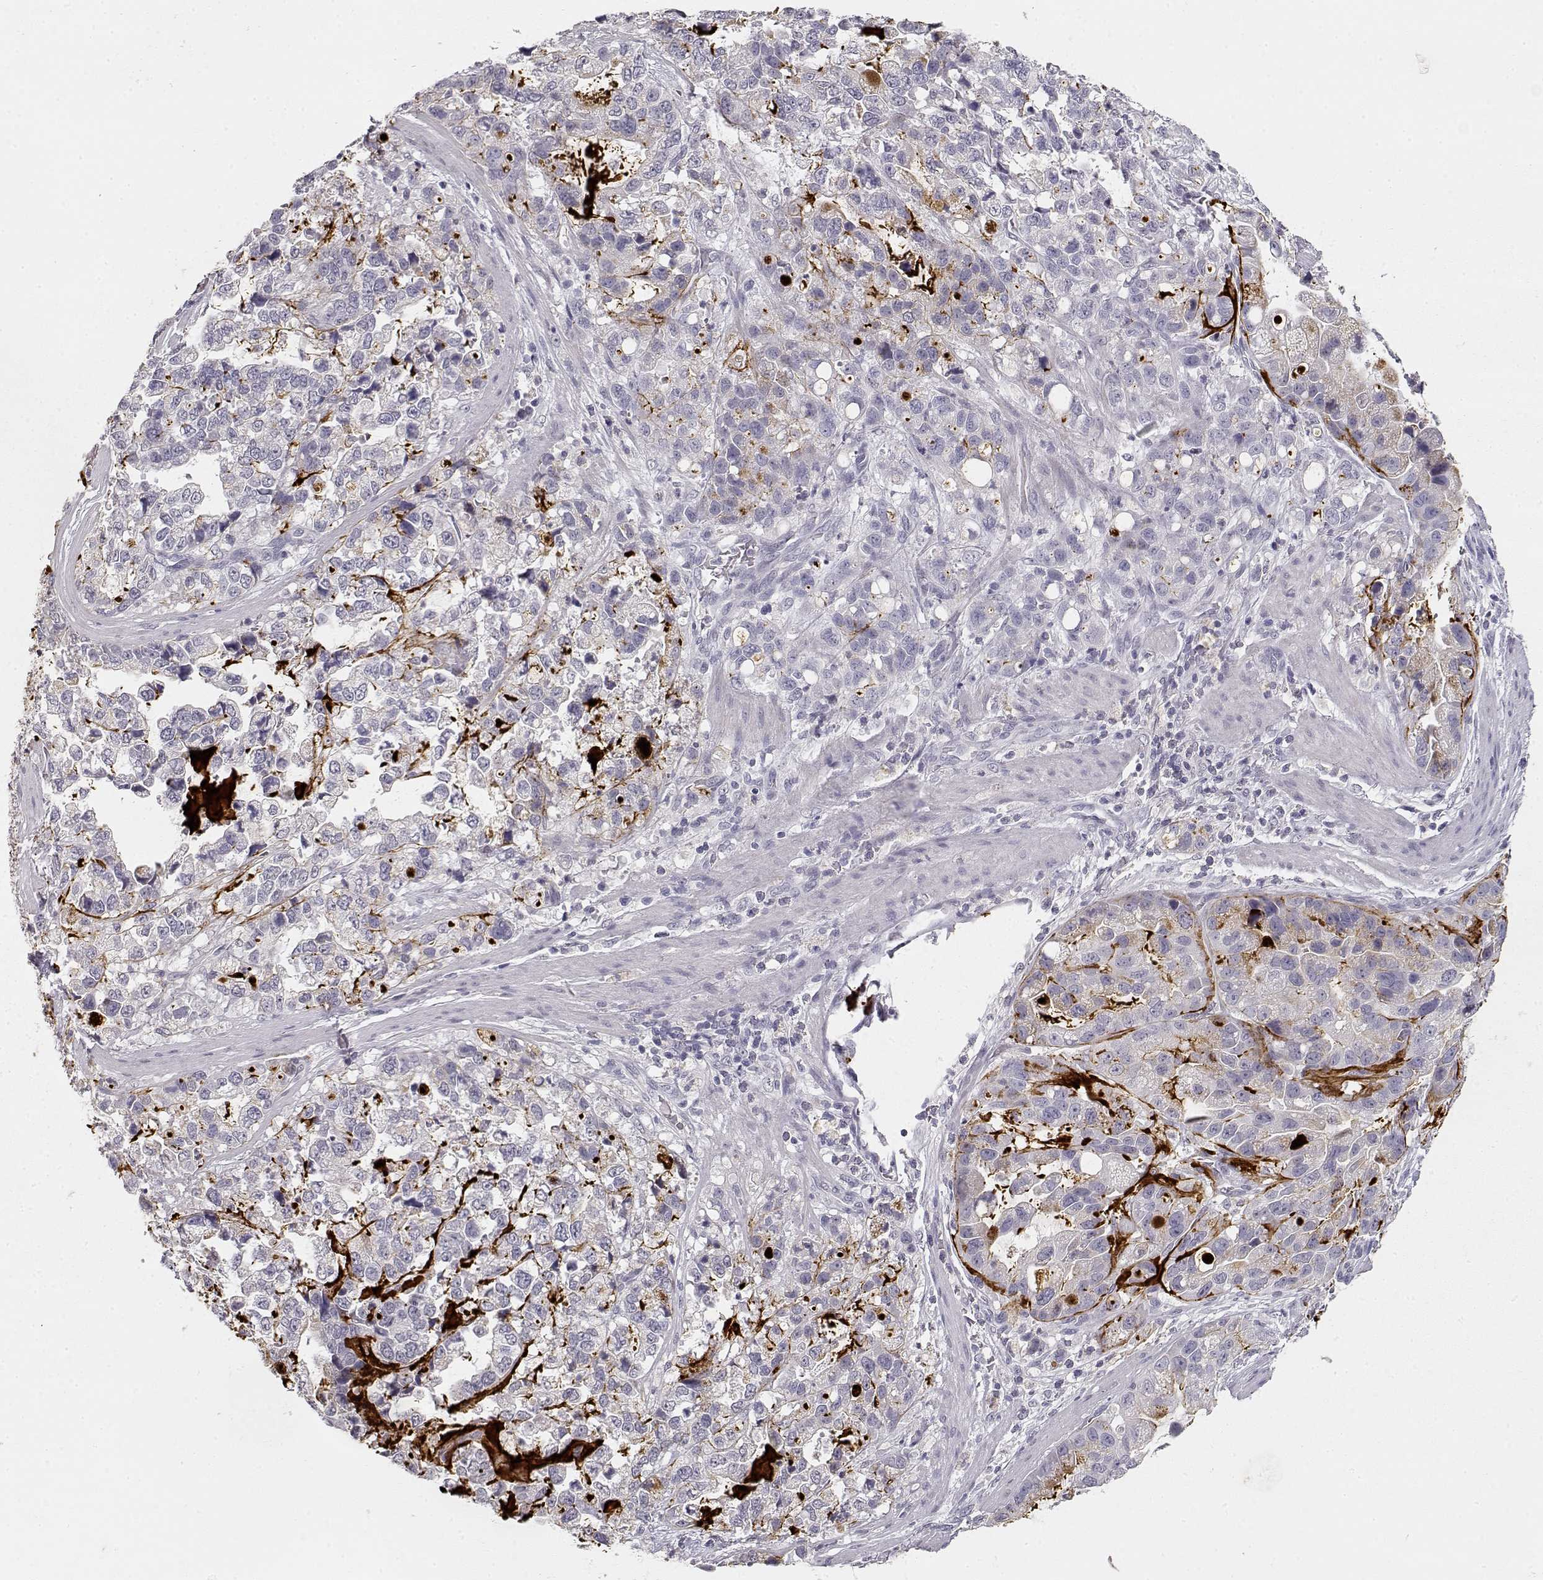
{"staining": {"intensity": "negative", "quantity": "none", "location": "none"}, "tissue": "stomach cancer", "cell_type": "Tumor cells", "image_type": "cancer", "snomed": [{"axis": "morphology", "description": "Adenocarcinoma, NOS"}, {"axis": "topography", "description": "Stomach"}], "caption": "Immunohistochemical staining of human stomach cancer (adenocarcinoma) shows no significant positivity in tumor cells. Nuclei are stained in blue.", "gene": "TPH2", "patient": {"sex": "male", "age": 59}}